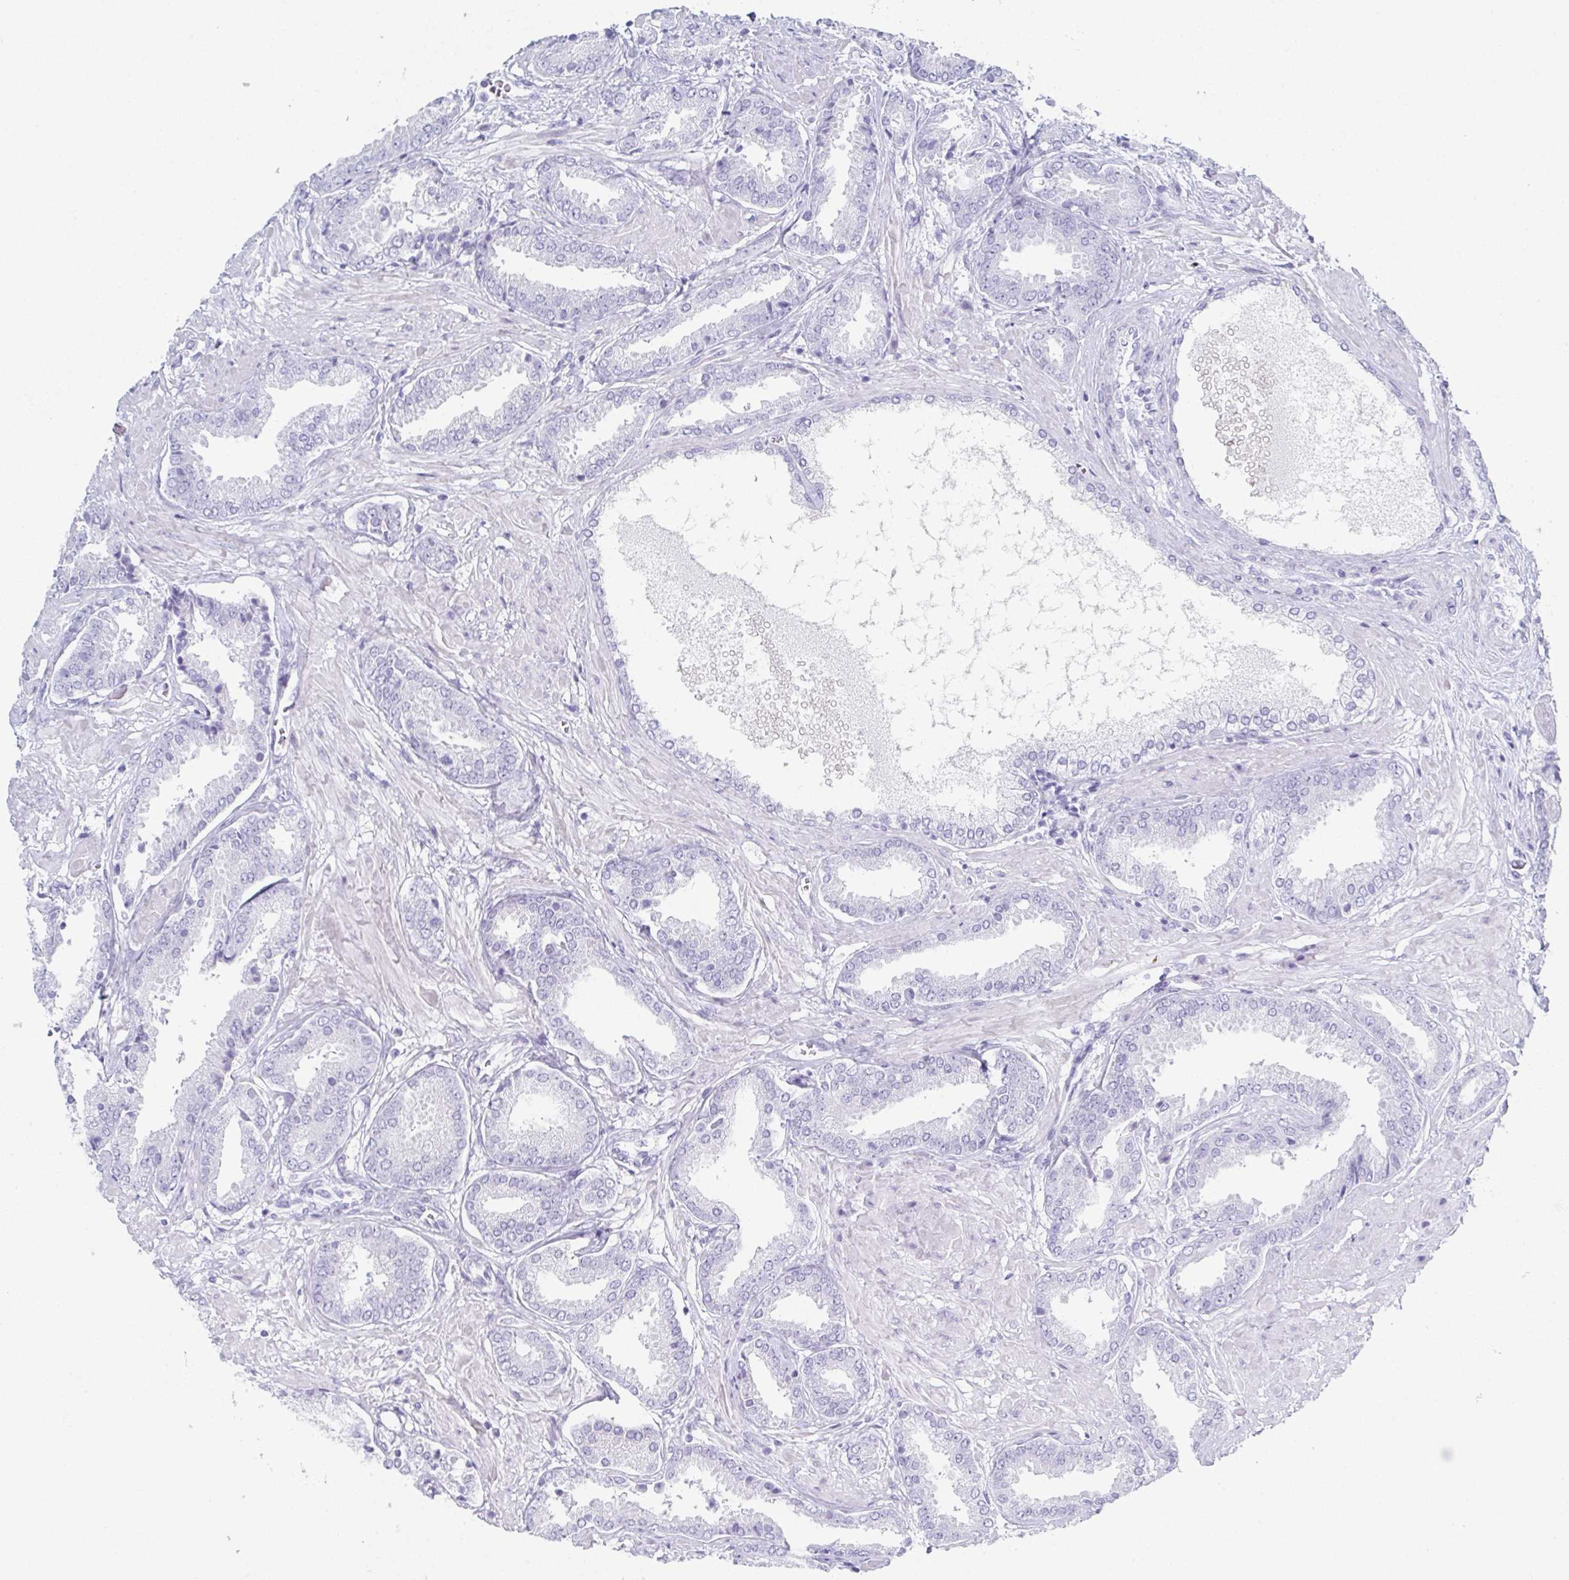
{"staining": {"intensity": "negative", "quantity": "none", "location": "none"}, "tissue": "prostate cancer", "cell_type": "Tumor cells", "image_type": "cancer", "snomed": [{"axis": "morphology", "description": "Adenocarcinoma, High grade"}, {"axis": "topography", "description": "Prostate"}], "caption": "An immunohistochemistry (IHC) image of prostate high-grade adenocarcinoma is shown. There is no staining in tumor cells of prostate high-grade adenocarcinoma.", "gene": "SYCP1", "patient": {"sex": "male", "age": 56}}